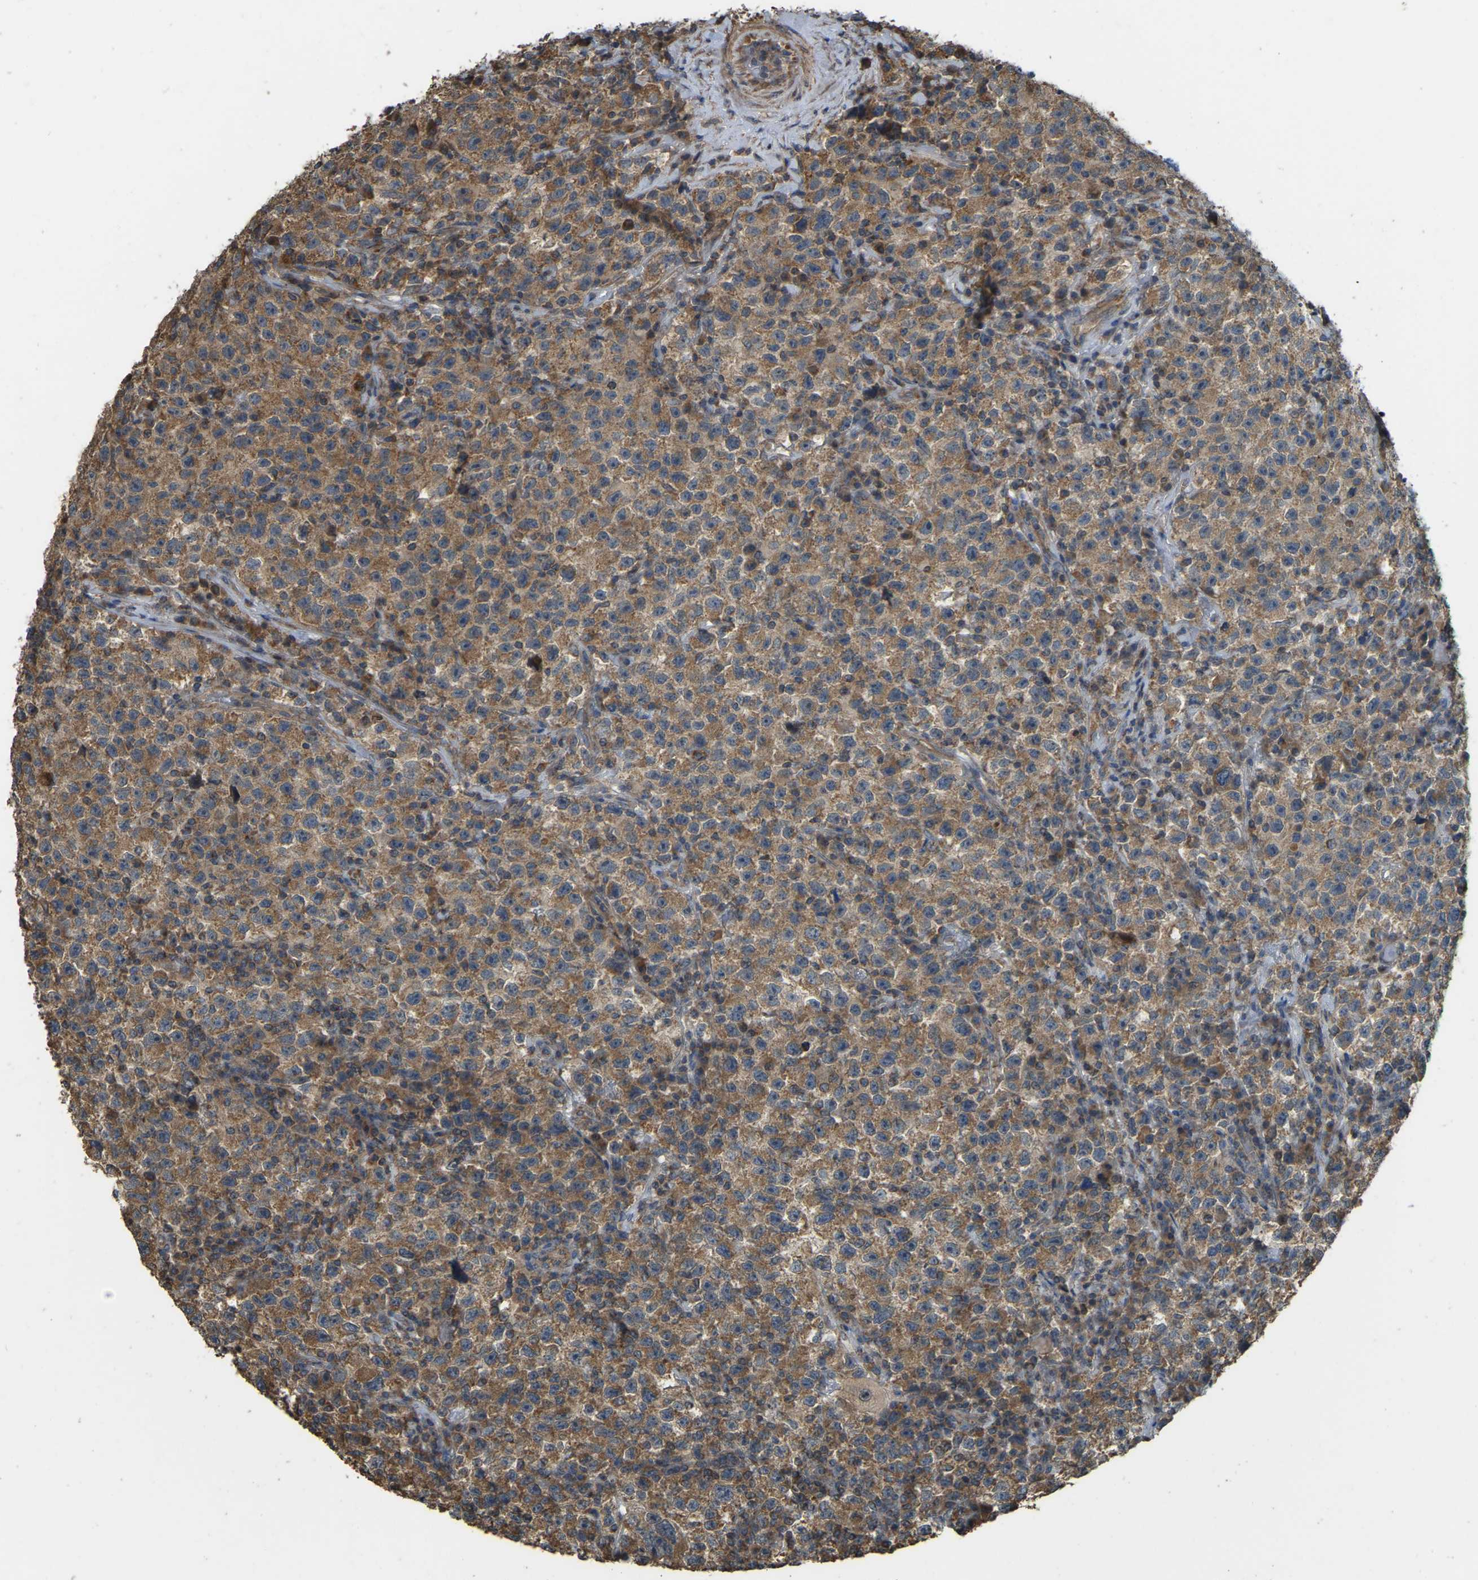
{"staining": {"intensity": "moderate", "quantity": ">75%", "location": "cytoplasmic/membranous"}, "tissue": "testis cancer", "cell_type": "Tumor cells", "image_type": "cancer", "snomed": [{"axis": "morphology", "description": "Seminoma, NOS"}, {"axis": "topography", "description": "Testis"}], "caption": "Testis cancer stained with immunohistochemistry displays moderate cytoplasmic/membranous positivity in approximately >75% of tumor cells.", "gene": "GNG2", "patient": {"sex": "male", "age": 22}}